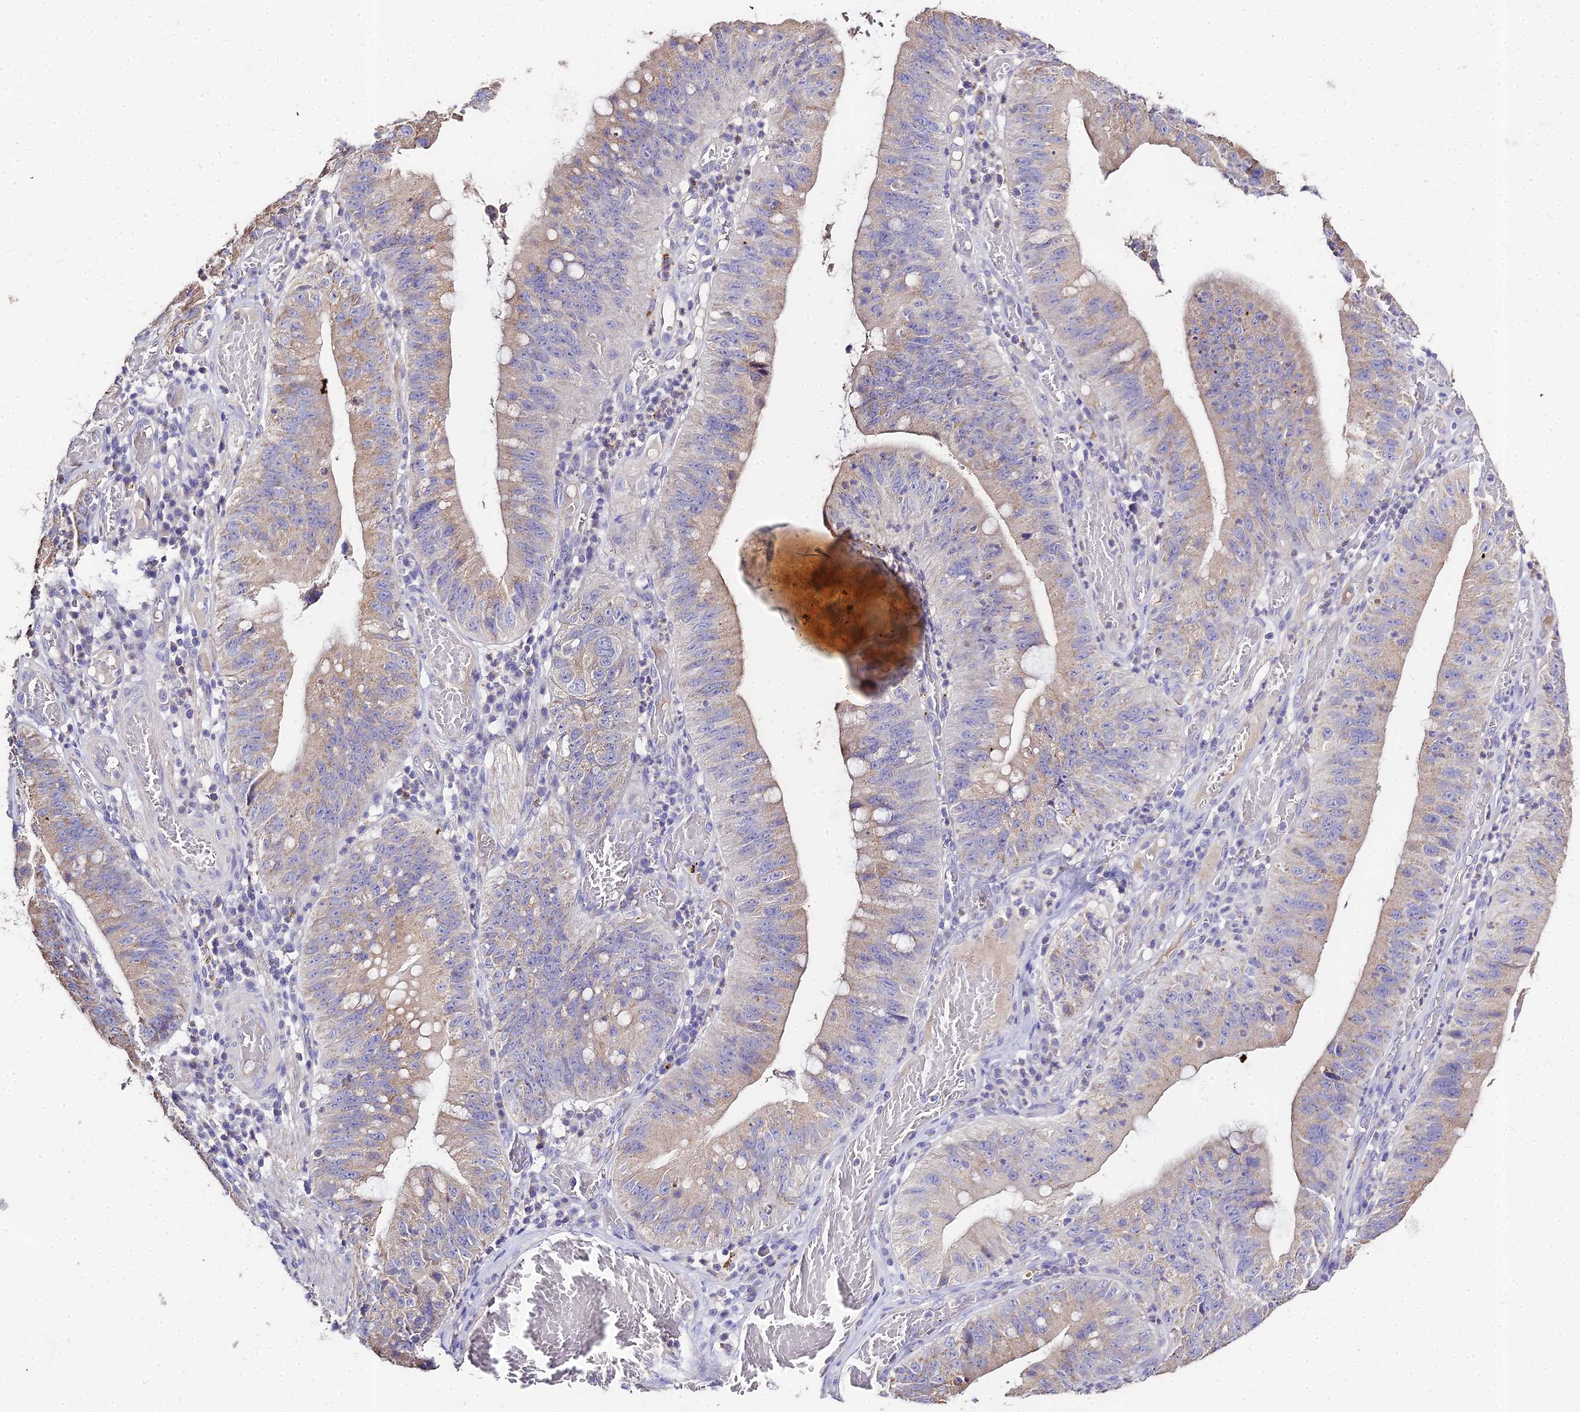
{"staining": {"intensity": "weak", "quantity": "25%-75%", "location": "cytoplasmic/membranous"}, "tissue": "stomach cancer", "cell_type": "Tumor cells", "image_type": "cancer", "snomed": [{"axis": "morphology", "description": "Adenocarcinoma, NOS"}, {"axis": "topography", "description": "Stomach"}], "caption": "A photomicrograph of stomach cancer stained for a protein shows weak cytoplasmic/membranous brown staining in tumor cells. The staining is performed using DAB brown chromogen to label protein expression. The nuclei are counter-stained blue using hematoxylin.", "gene": "GLYAT", "patient": {"sex": "male", "age": 59}}